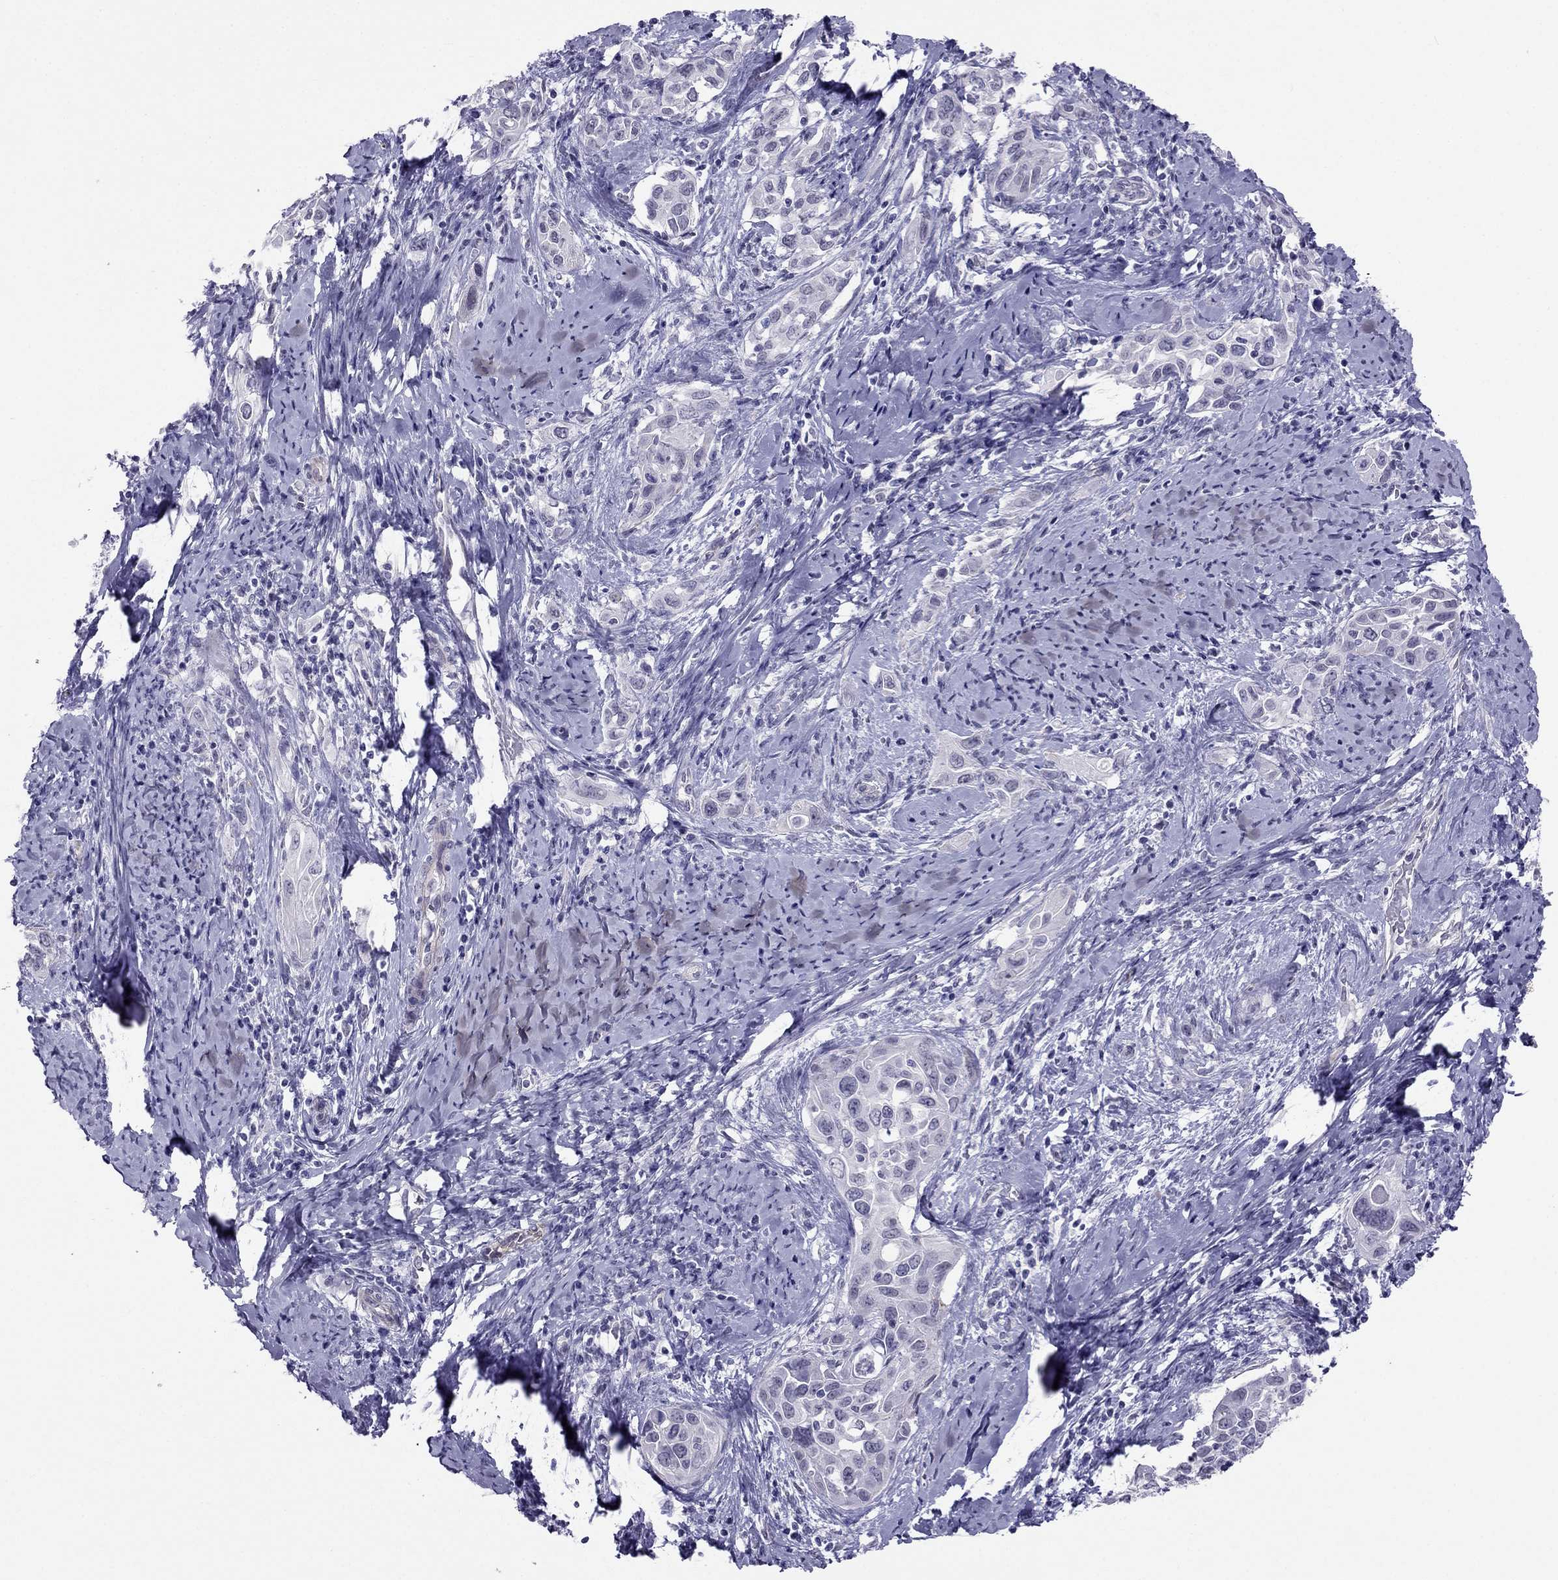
{"staining": {"intensity": "negative", "quantity": "none", "location": "none"}, "tissue": "cervical cancer", "cell_type": "Tumor cells", "image_type": "cancer", "snomed": [{"axis": "morphology", "description": "Squamous cell carcinoma, NOS"}, {"axis": "topography", "description": "Cervix"}], "caption": "A photomicrograph of human cervical cancer (squamous cell carcinoma) is negative for staining in tumor cells.", "gene": "CROCC2", "patient": {"sex": "female", "age": 51}}